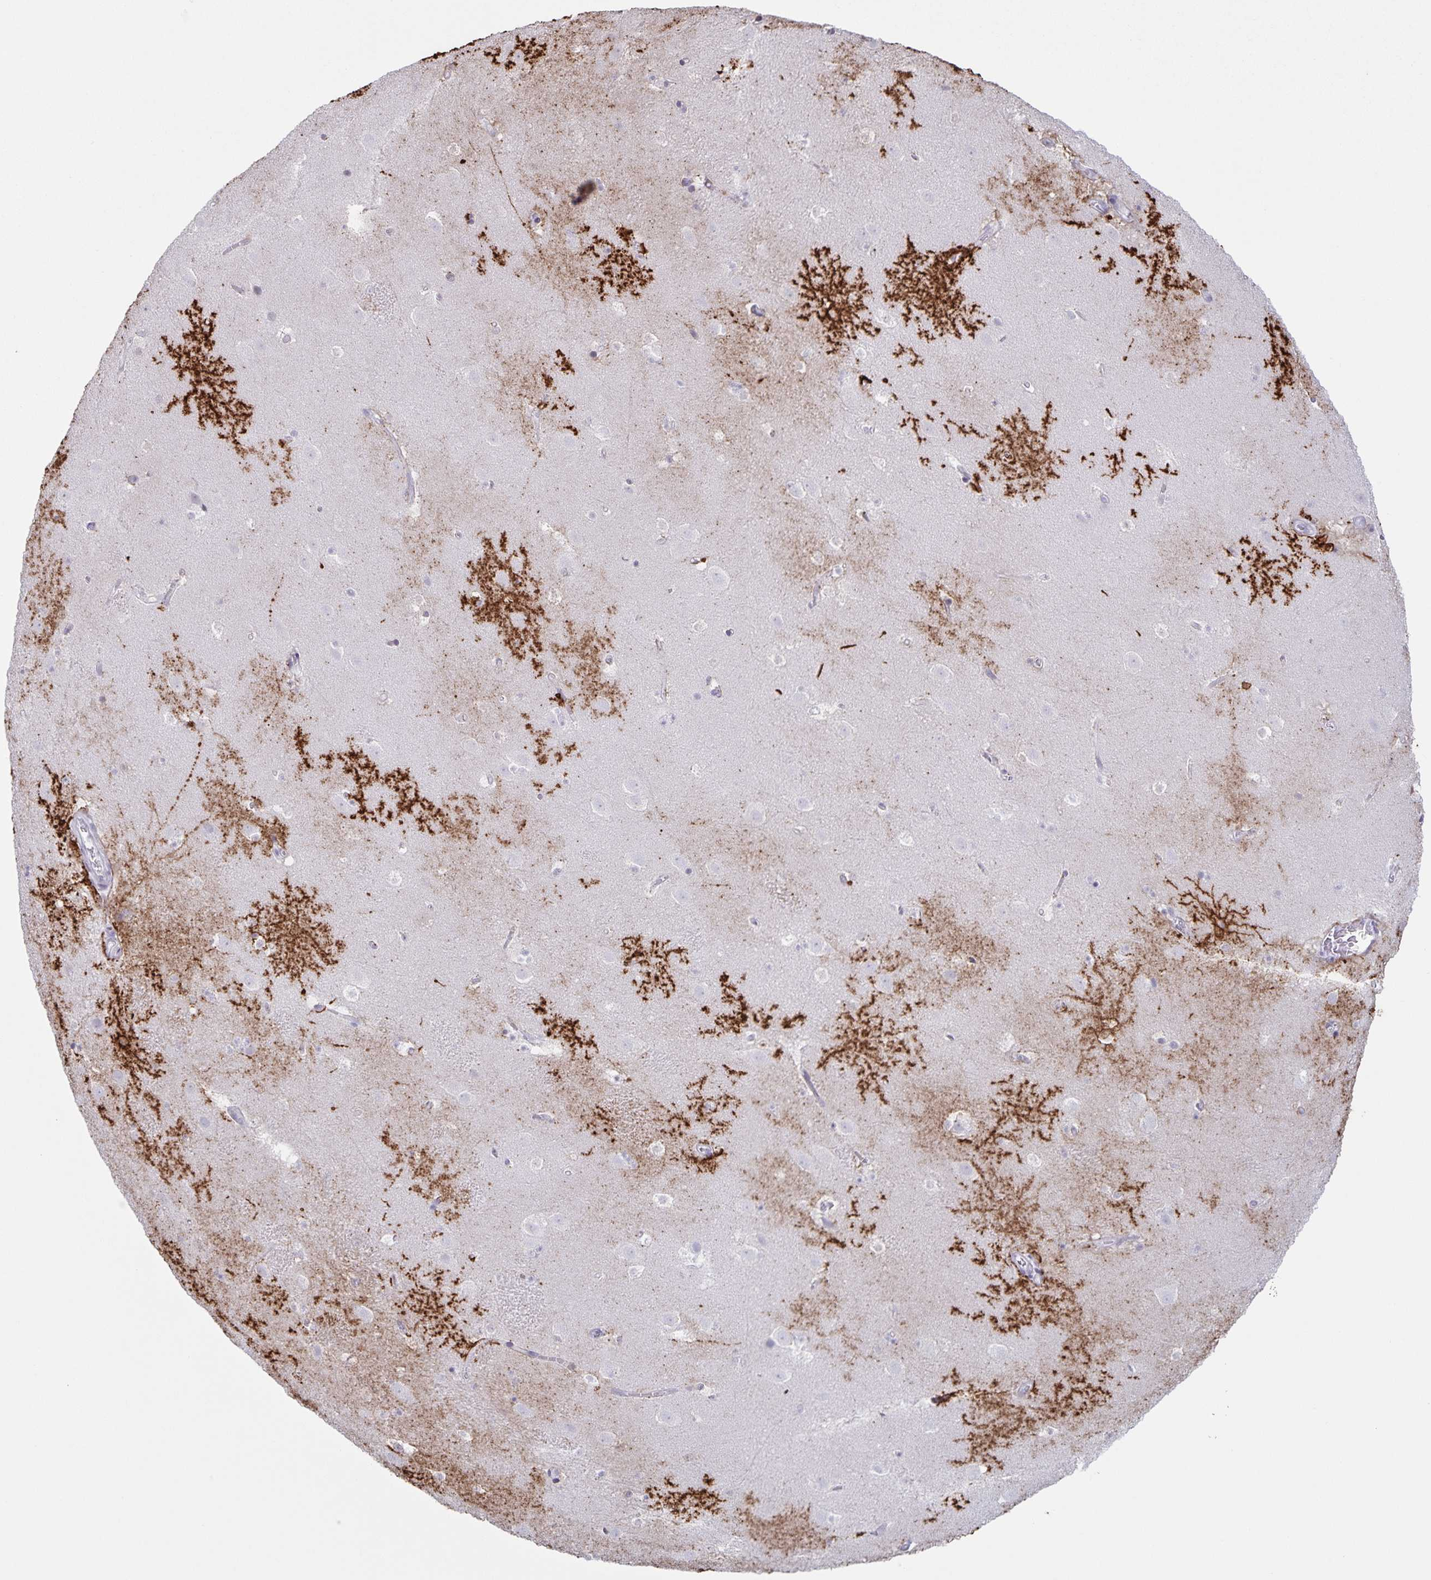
{"staining": {"intensity": "strong", "quantity": "<25%", "location": "cytoplasmic/membranous"}, "tissue": "caudate", "cell_type": "Glial cells", "image_type": "normal", "snomed": [{"axis": "morphology", "description": "Normal tissue, NOS"}, {"axis": "topography", "description": "Lateral ventricle wall"}], "caption": "Protein staining of benign caudate demonstrates strong cytoplasmic/membranous expression in approximately <25% of glial cells.", "gene": "AQP4", "patient": {"sex": "male", "age": 37}}